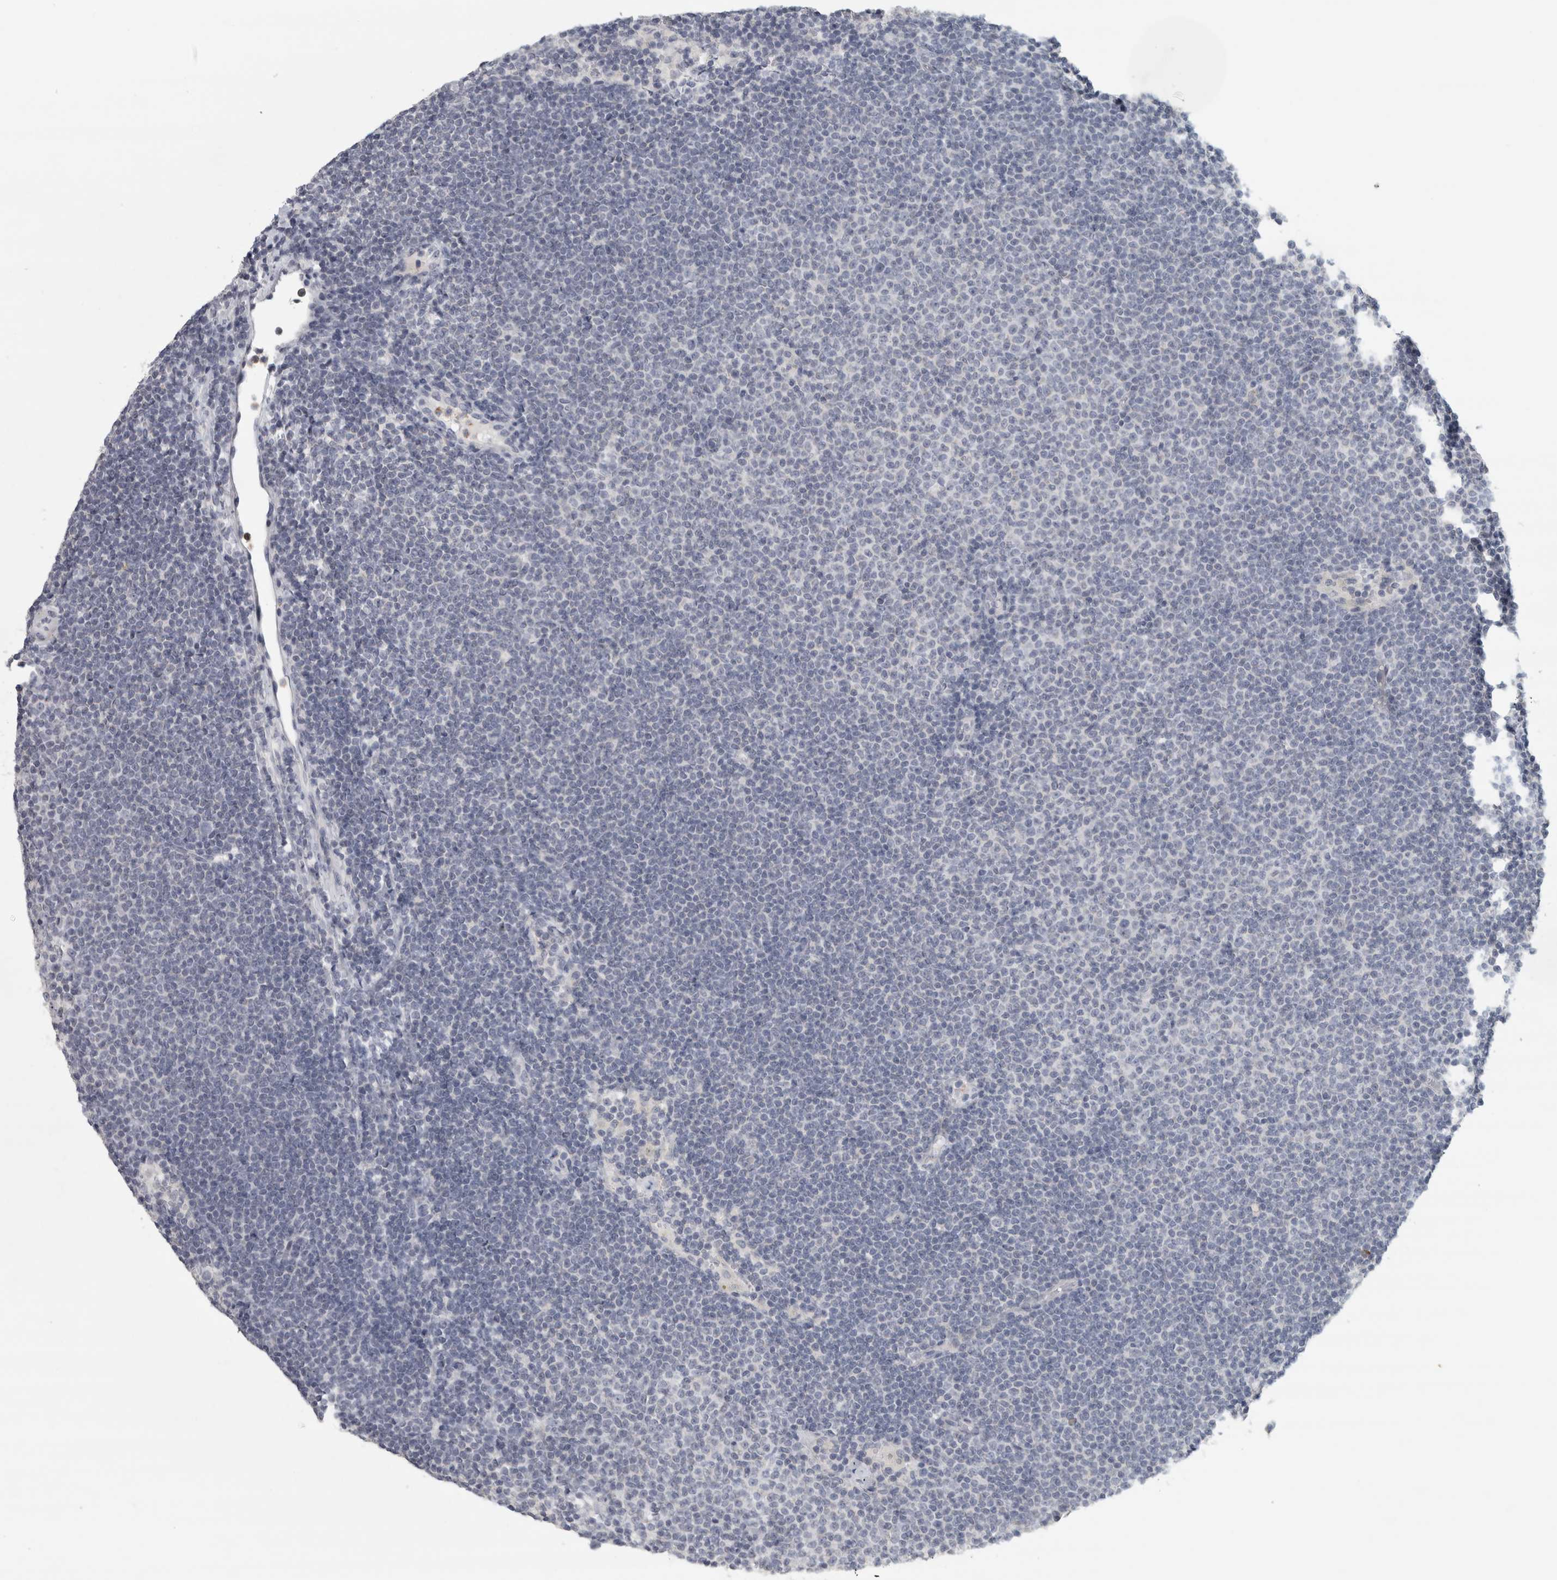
{"staining": {"intensity": "negative", "quantity": "none", "location": "none"}, "tissue": "lymphoma", "cell_type": "Tumor cells", "image_type": "cancer", "snomed": [{"axis": "morphology", "description": "Malignant lymphoma, non-Hodgkin's type, Low grade"}, {"axis": "topography", "description": "Lymph node"}], "caption": "Immunohistochemistry image of neoplastic tissue: human lymphoma stained with DAB (3,3'-diaminobenzidine) exhibits no significant protein expression in tumor cells. (Immunohistochemistry, brightfield microscopy, high magnification).", "gene": "PTPRN2", "patient": {"sex": "female", "age": 53}}